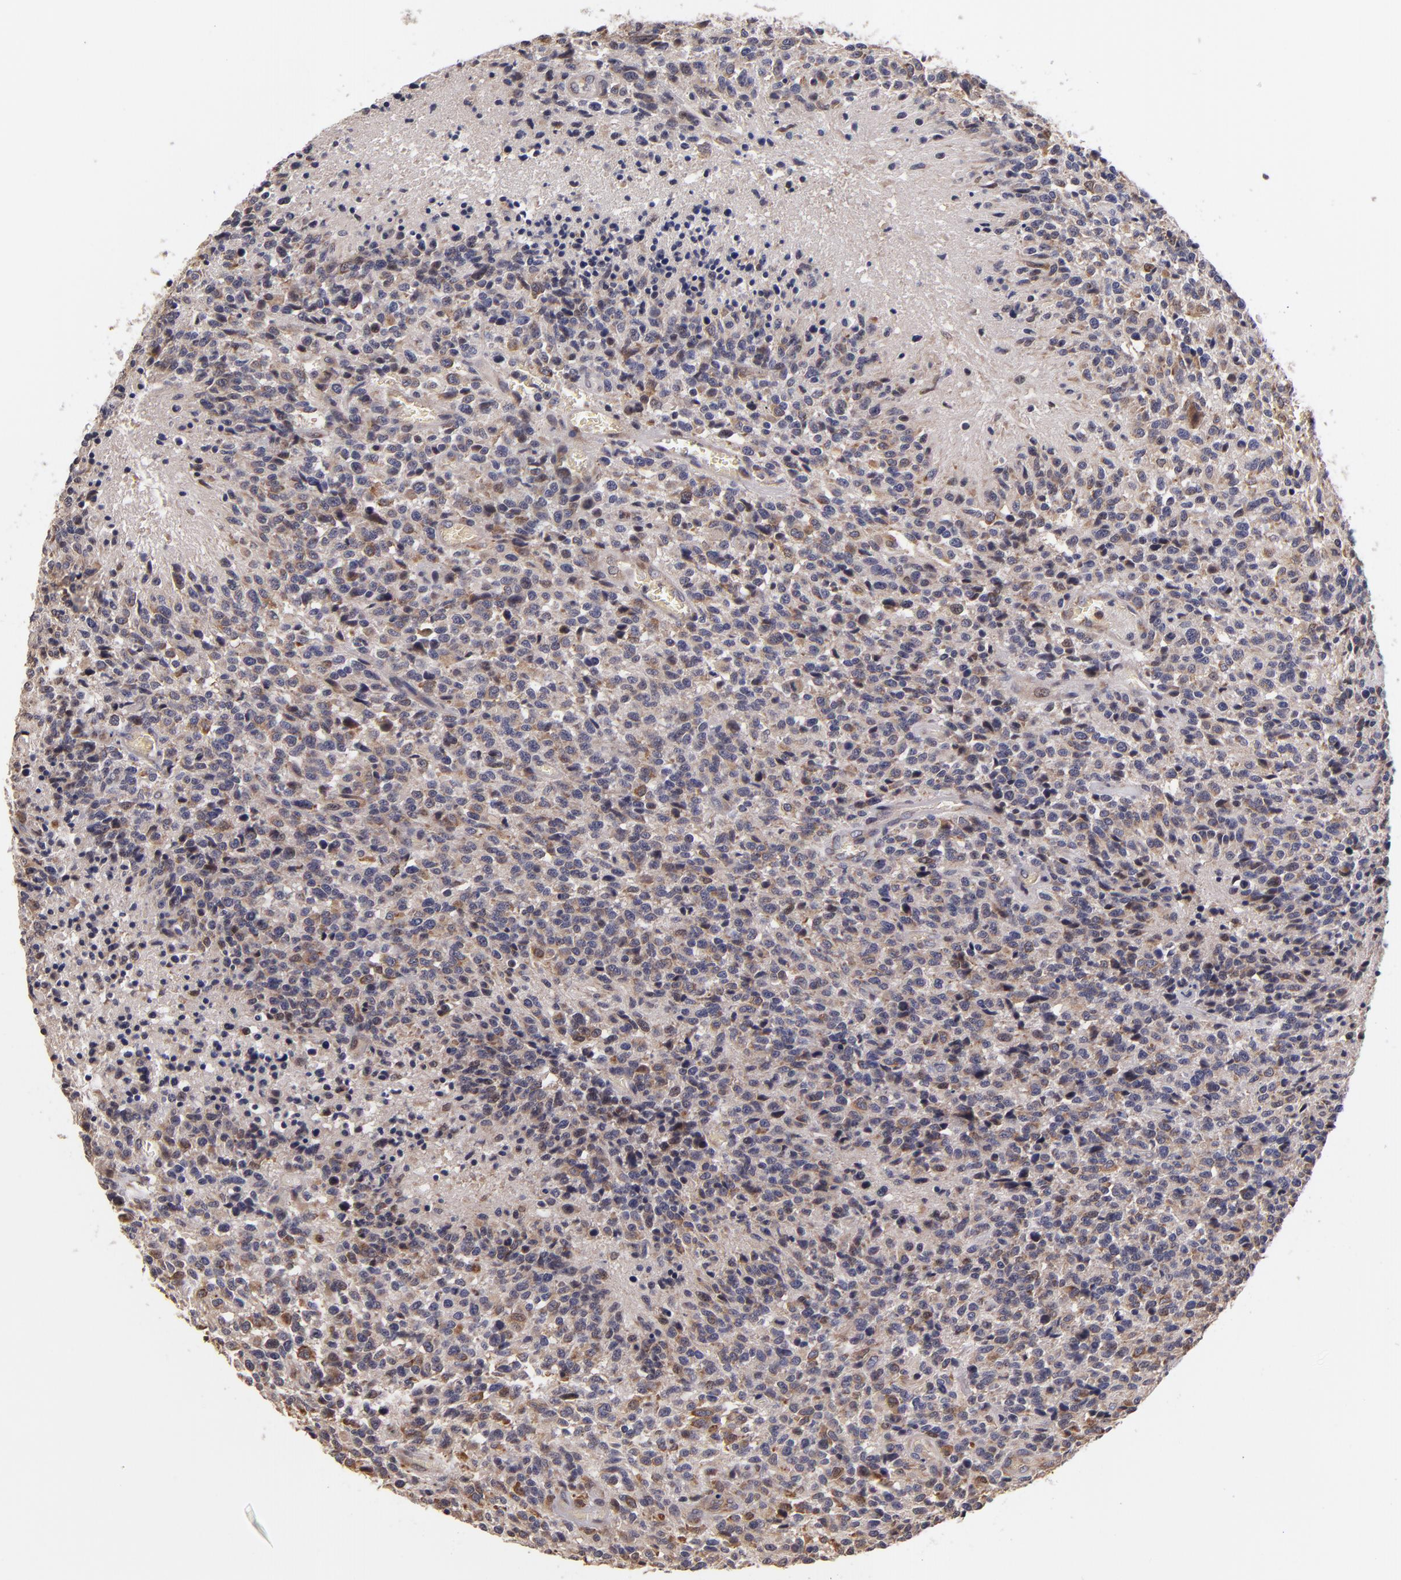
{"staining": {"intensity": "weak", "quantity": ">75%", "location": "cytoplasmic/membranous"}, "tissue": "glioma", "cell_type": "Tumor cells", "image_type": "cancer", "snomed": [{"axis": "morphology", "description": "Glioma, malignant, High grade"}, {"axis": "topography", "description": "Brain"}], "caption": "Immunohistochemical staining of malignant high-grade glioma displays weak cytoplasmic/membranous protein positivity in approximately >75% of tumor cells. The staining was performed using DAB (3,3'-diaminobenzidine) to visualize the protein expression in brown, while the nuclei were stained in blue with hematoxylin (Magnification: 20x).", "gene": "CASP1", "patient": {"sex": "male", "age": 36}}